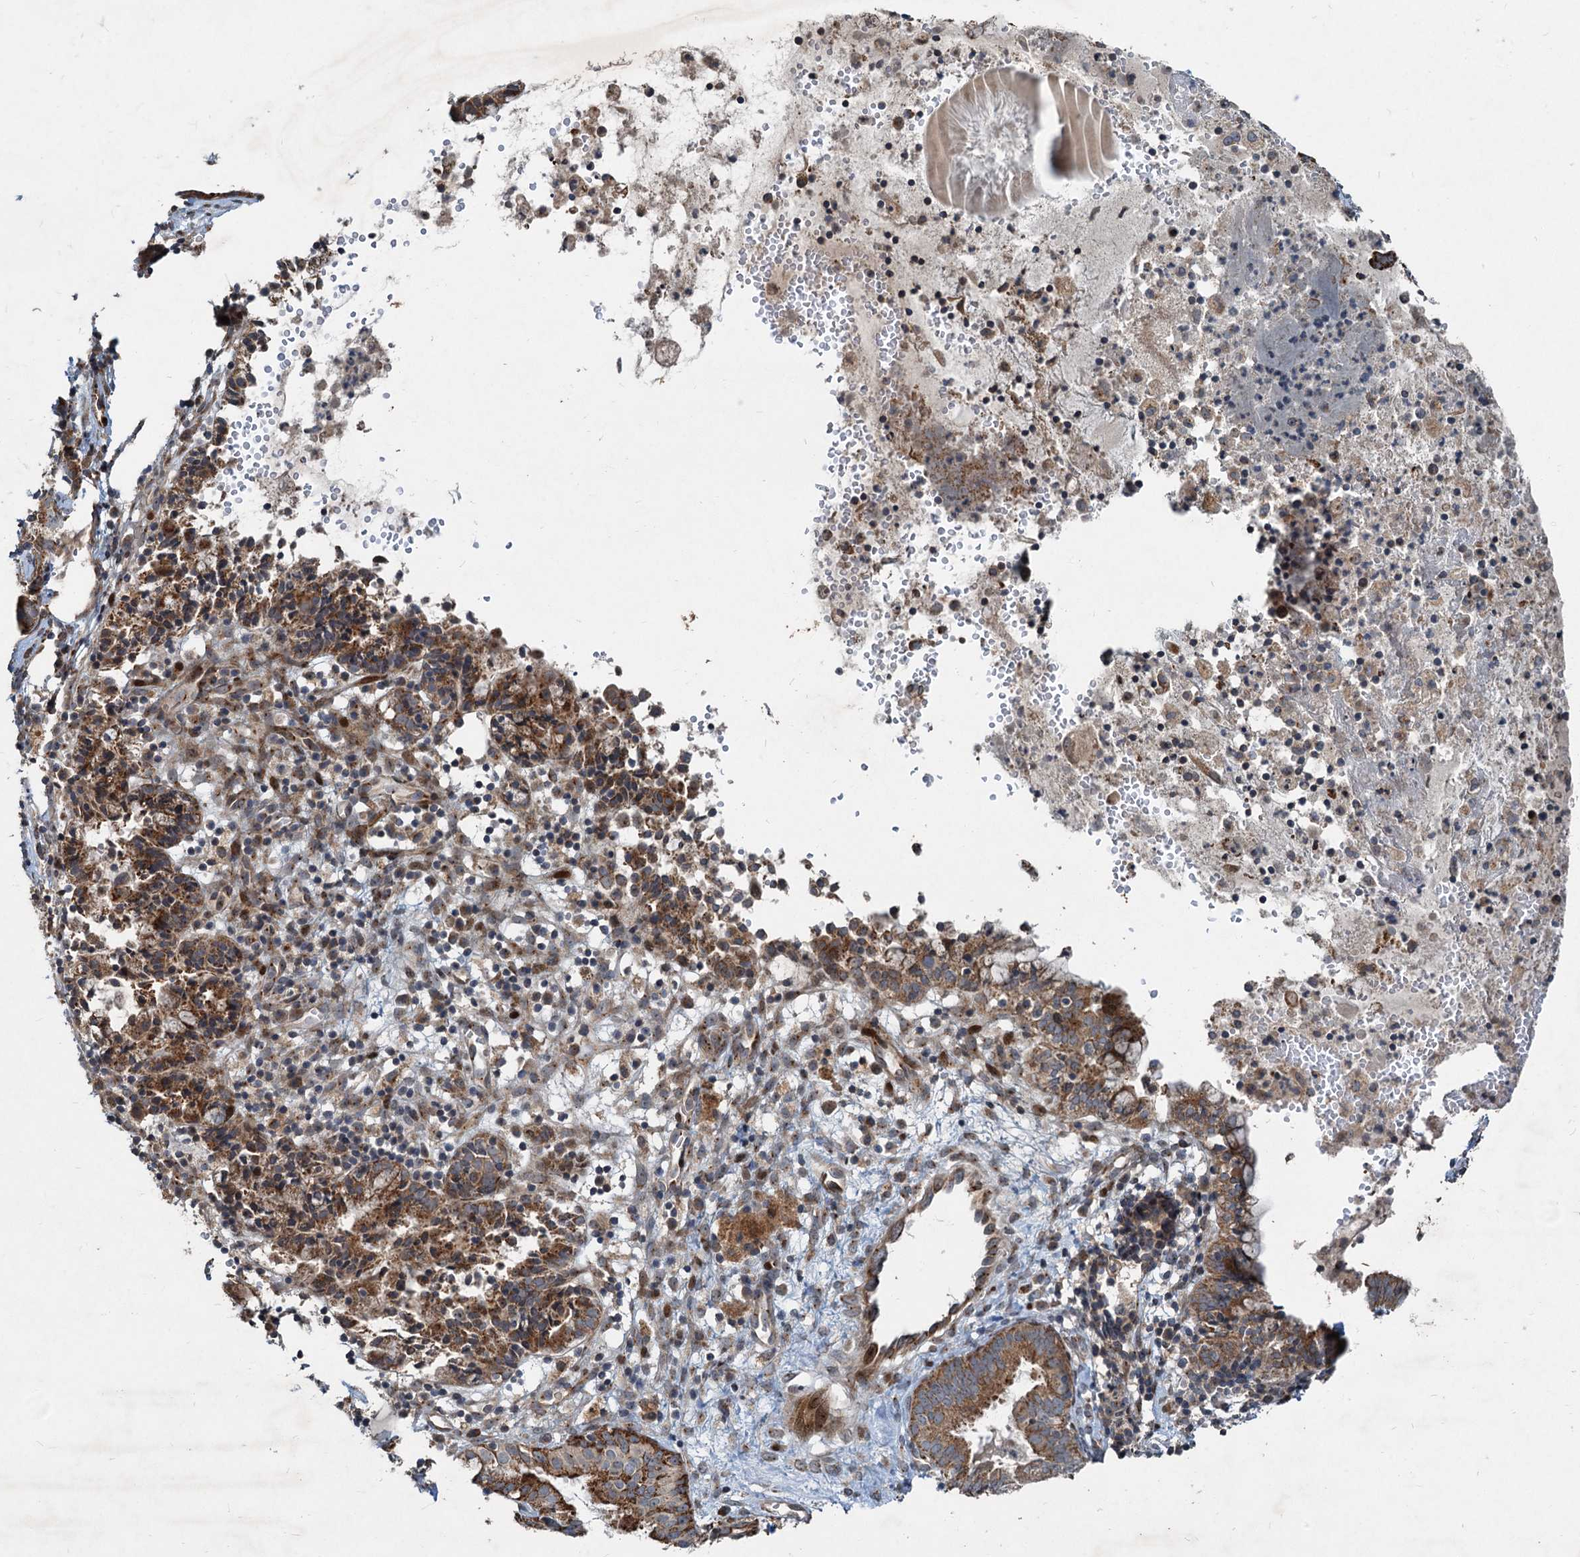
{"staining": {"intensity": "moderate", "quantity": "25%-75%", "location": "cytoplasmic/membranous"}, "tissue": "endometrial cancer", "cell_type": "Tumor cells", "image_type": "cancer", "snomed": [{"axis": "morphology", "description": "Adenocarcinoma, NOS"}, {"axis": "topography", "description": "Endometrium"}], "caption": "Adenocarcinoma (endometrial) stained for a protein exhibits moderate cytoplasmic/membranous positivity in tumor cells.", "gene": "CEP68", "patient": {"sex": "female", "age": 79}}